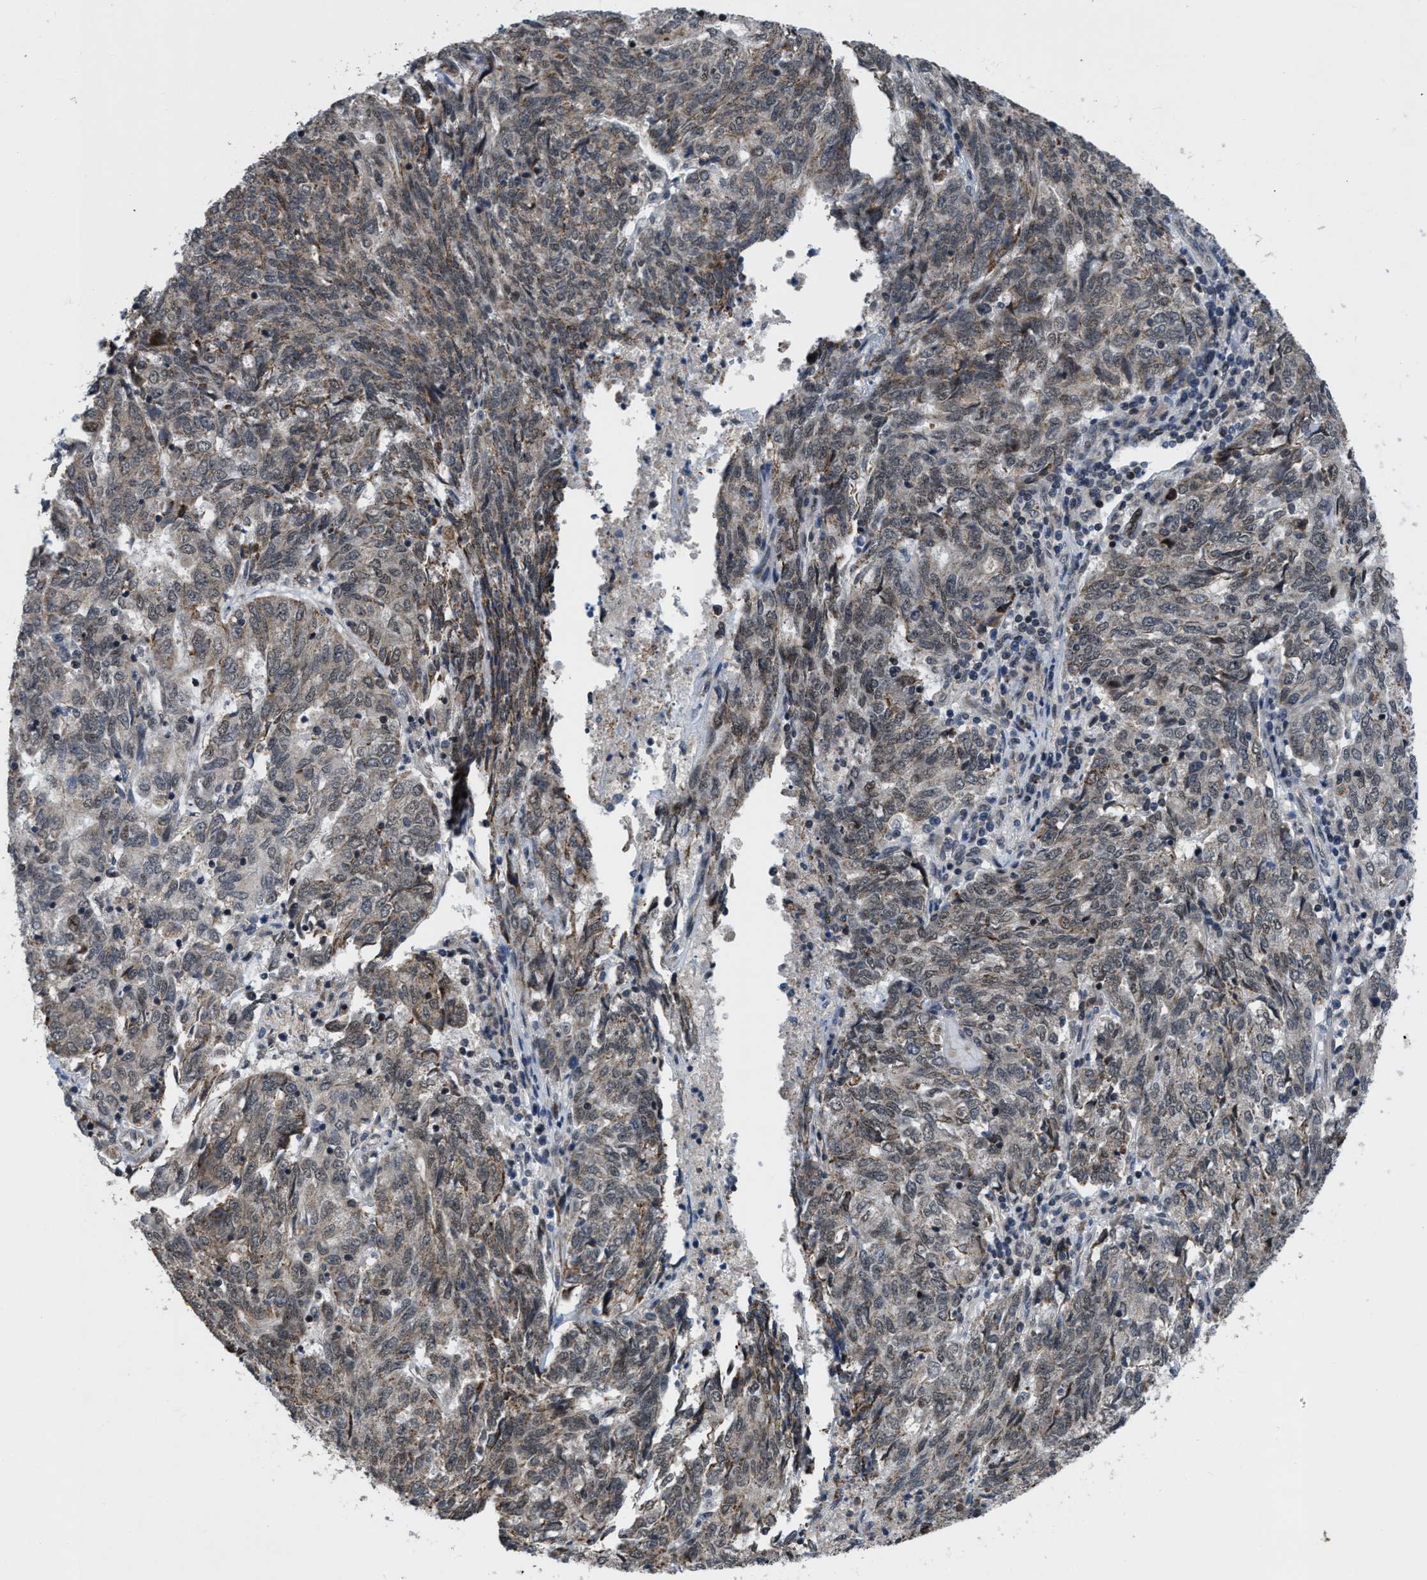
{"staining": {"intensity": "weak", "quantity": "25%-75%", "location": "cytoplasmic/membranous,nuclear"}, "tissue": "endometrial cancer", "cell_type": "Tumor cells", "image_type": "cancer", "snomed": [{"axis": "morphology", "description": "Adenocarcinoma, NOS"}, {"axis": "topography", "description": "Endometrium"}], "caption": "Adenocarcinoma (endometrial) stained for a protein (brown) displays weak cytoplasmic/membranous and nuclear positive expression in about 25%-75% of tumor cells.", "gene": "ZNHIT1", "patient": {"sex": "female", "age": 80}}